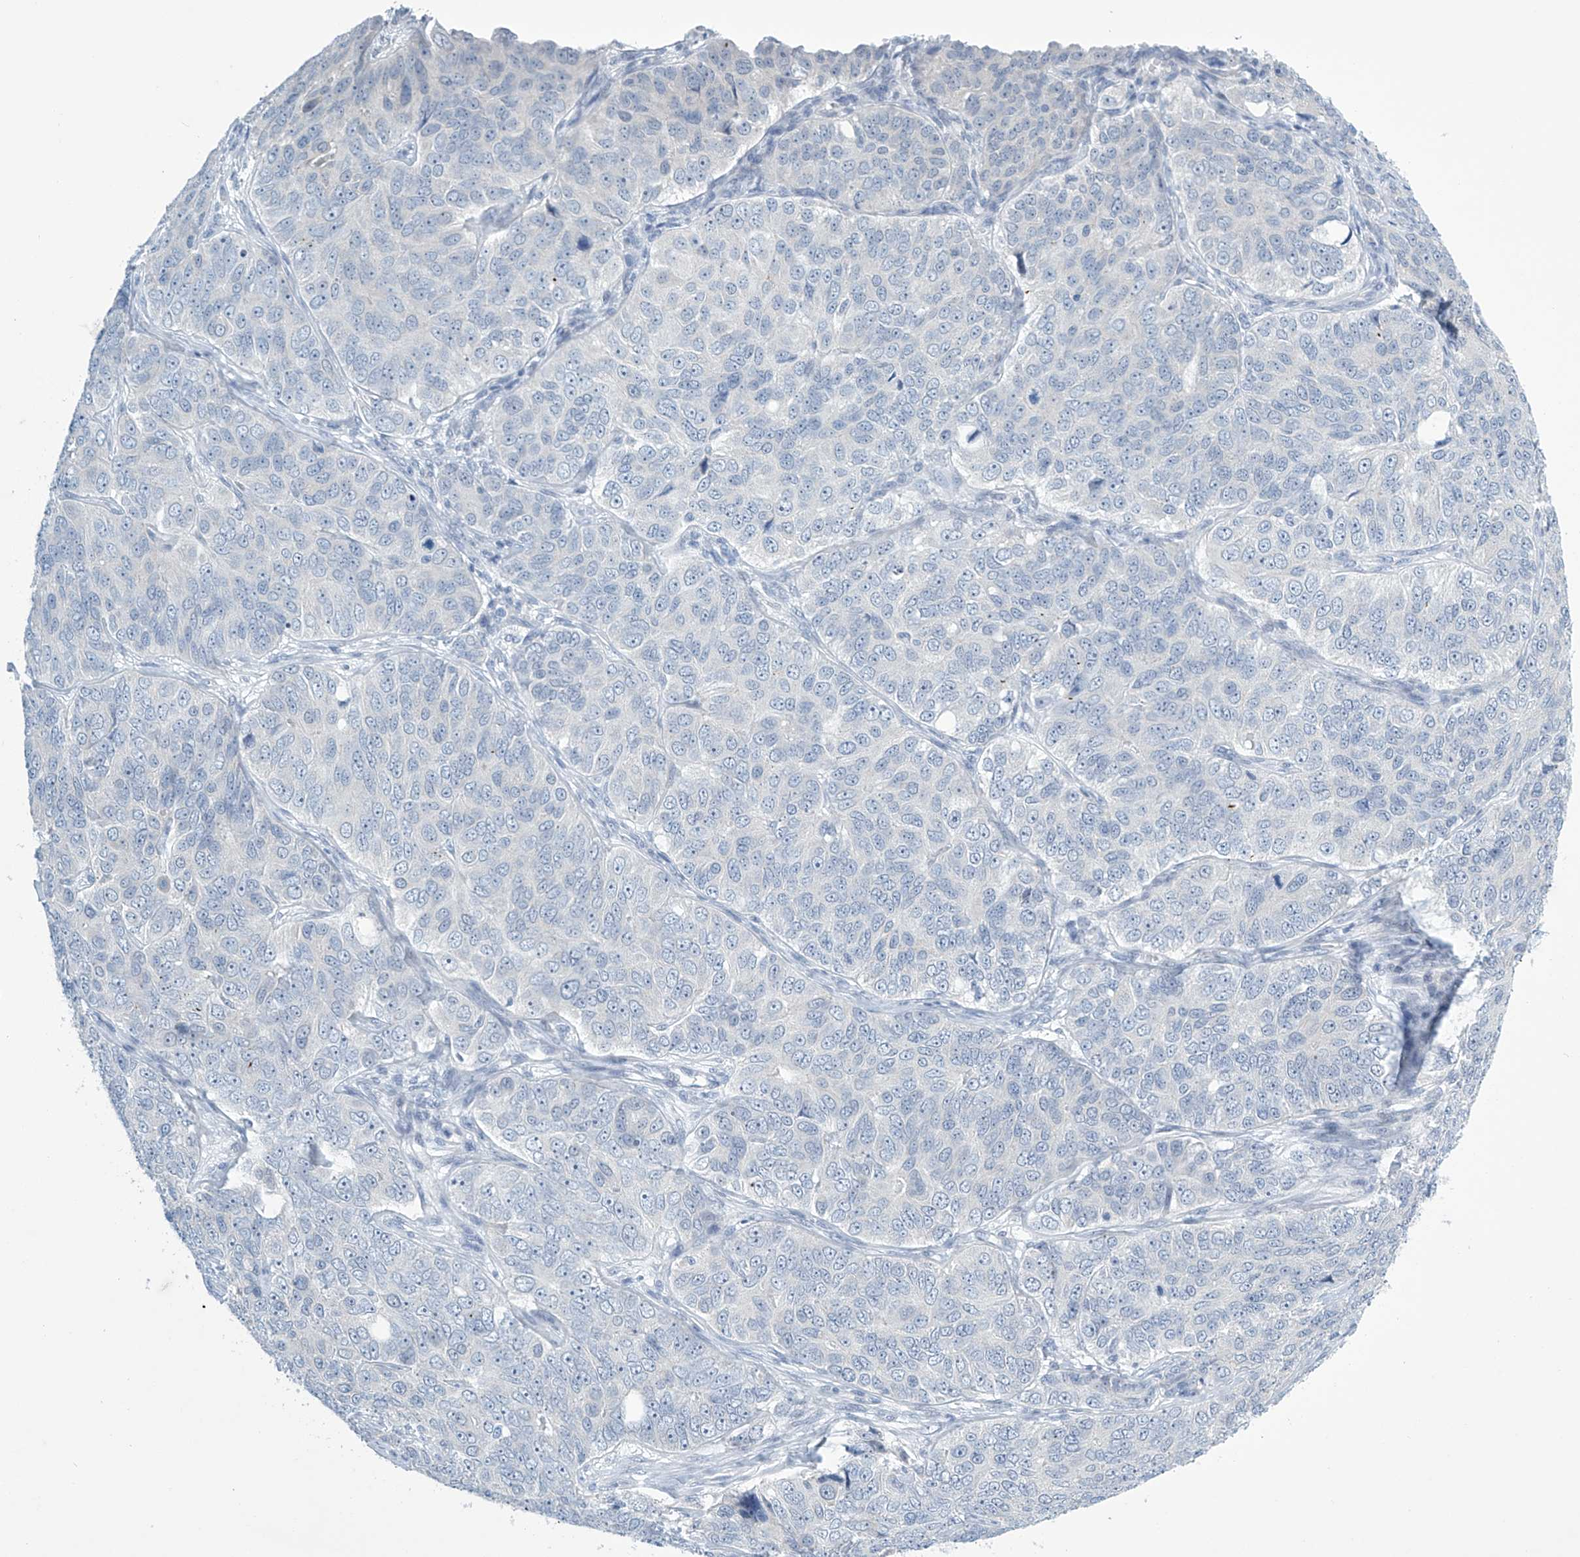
{"staining": {"intensity": "negative", "quantity": "none", "location": "none"}, "tissue": "ovarian cancer", "cell_type": "Tumor cells", "image_type": "cancer", "snomed": [{"axis": "morphology", "description": "Carcinoma, endometroid"}, {"axis": "topography", "description": "Ovary"}], "caption": "An immunohistochemistry (IHC) micrograph of ovarian endometroid carcinoma is shown. There is no staining in tumor cells of ovarian endometroid carcinoma.", "gene": "SLC35A5", "patient": {"sex": "female", "age": 51}}